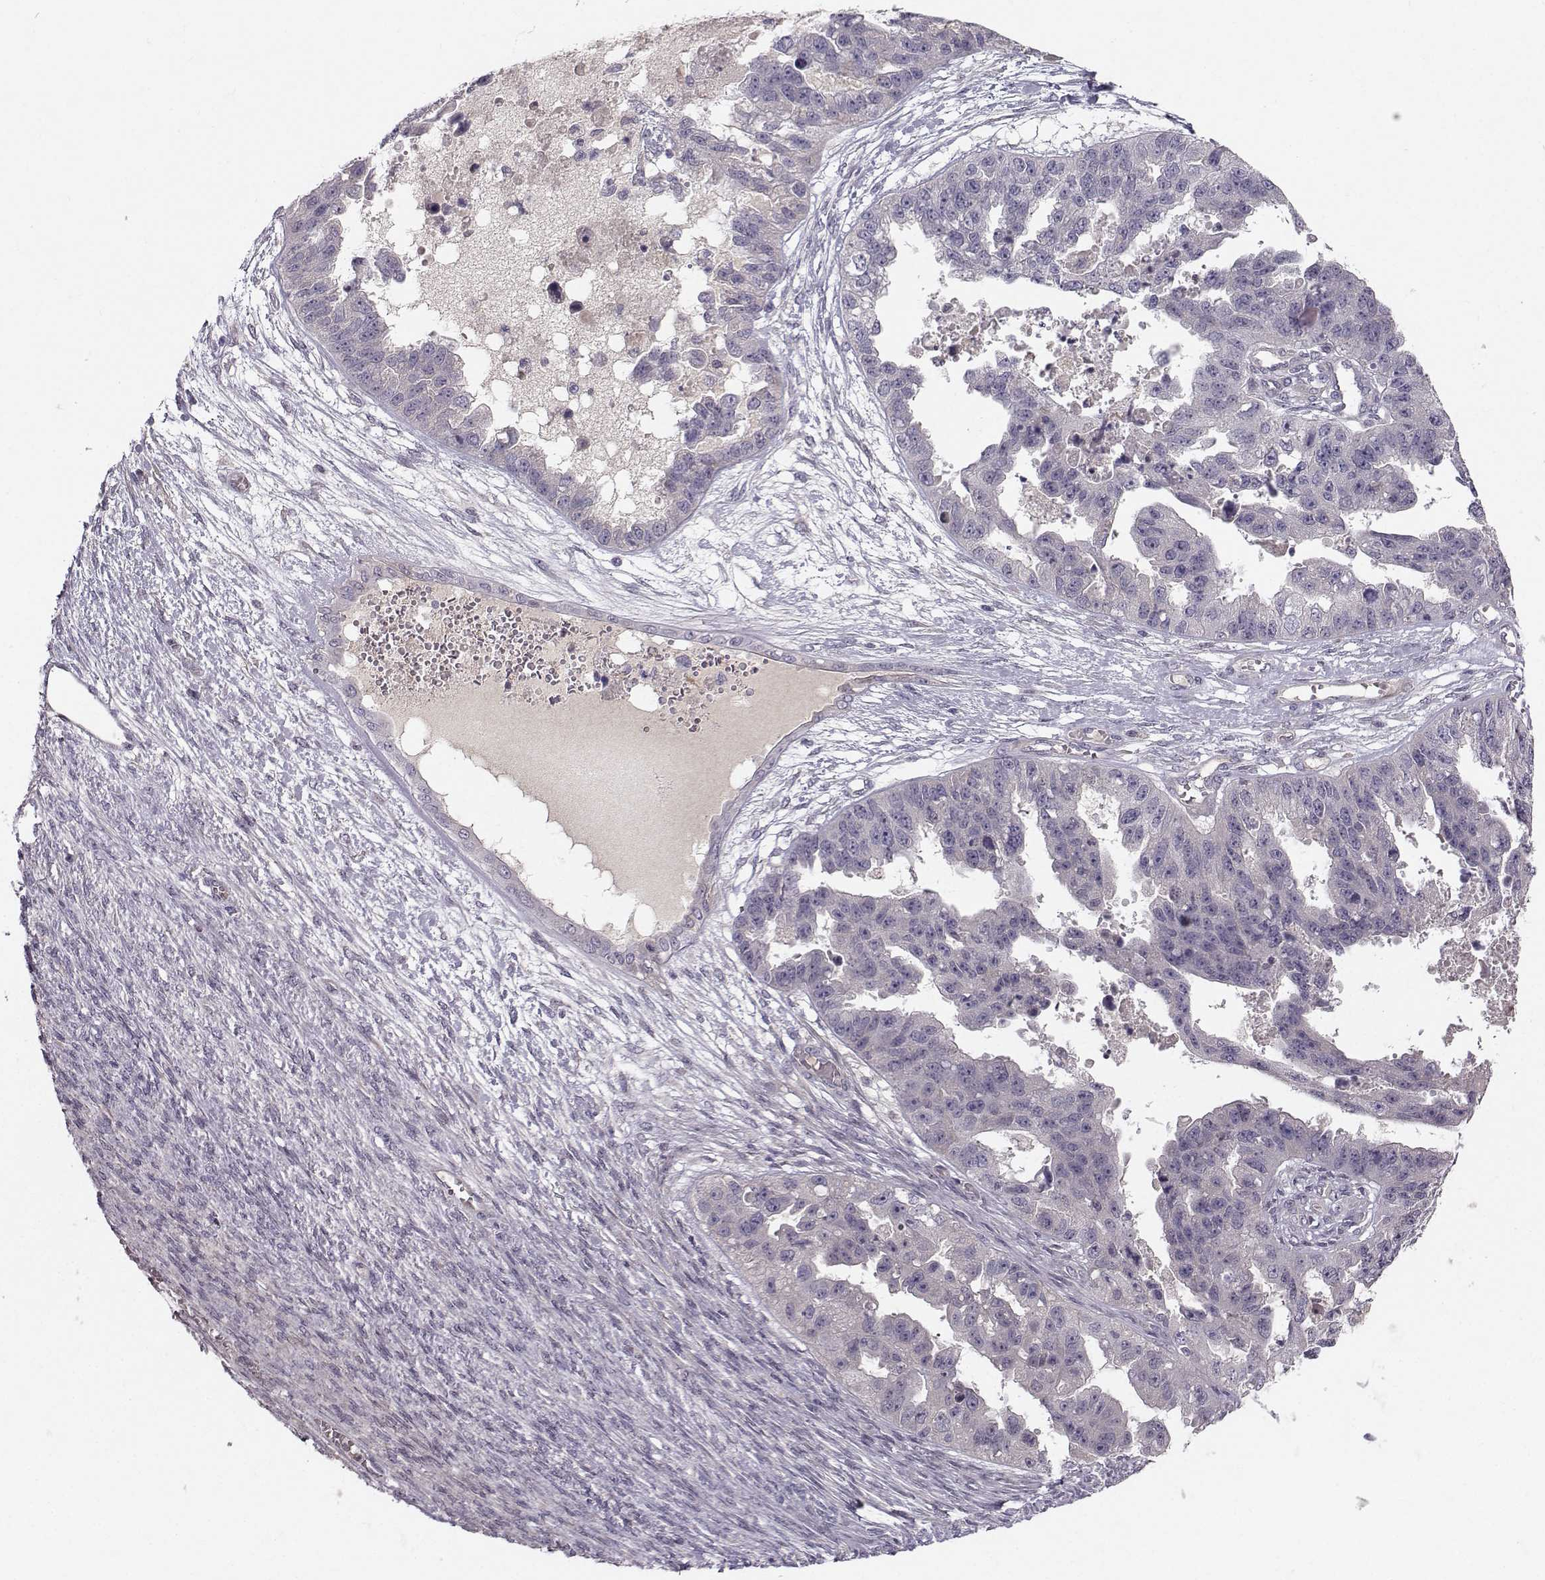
{"staining": {"intensity": "negative", "quantity": "none", "location": "none"}, "tissue": "ovarian cancer", "cell_type": "Tumor cells", "image_type": "cancer", "snomed": [{"axis": "morphology", "description": "Cystadenocarcinoma, serous, NOS"}, {"axis": "topography", "description": "Ovary"}], "caption": "High power microscopy image of an immunohistochemistry (IHC) histopathology image of ovarian serous cystadenocarcinoma, revealing no significant staining in tumor cells. (Brightfield microscopy of DAB (3,3'-diaminobenzidine) IHC at high magnification).", "gene": "OPRD1", "patient": {"sex": "female", "age": 58}}